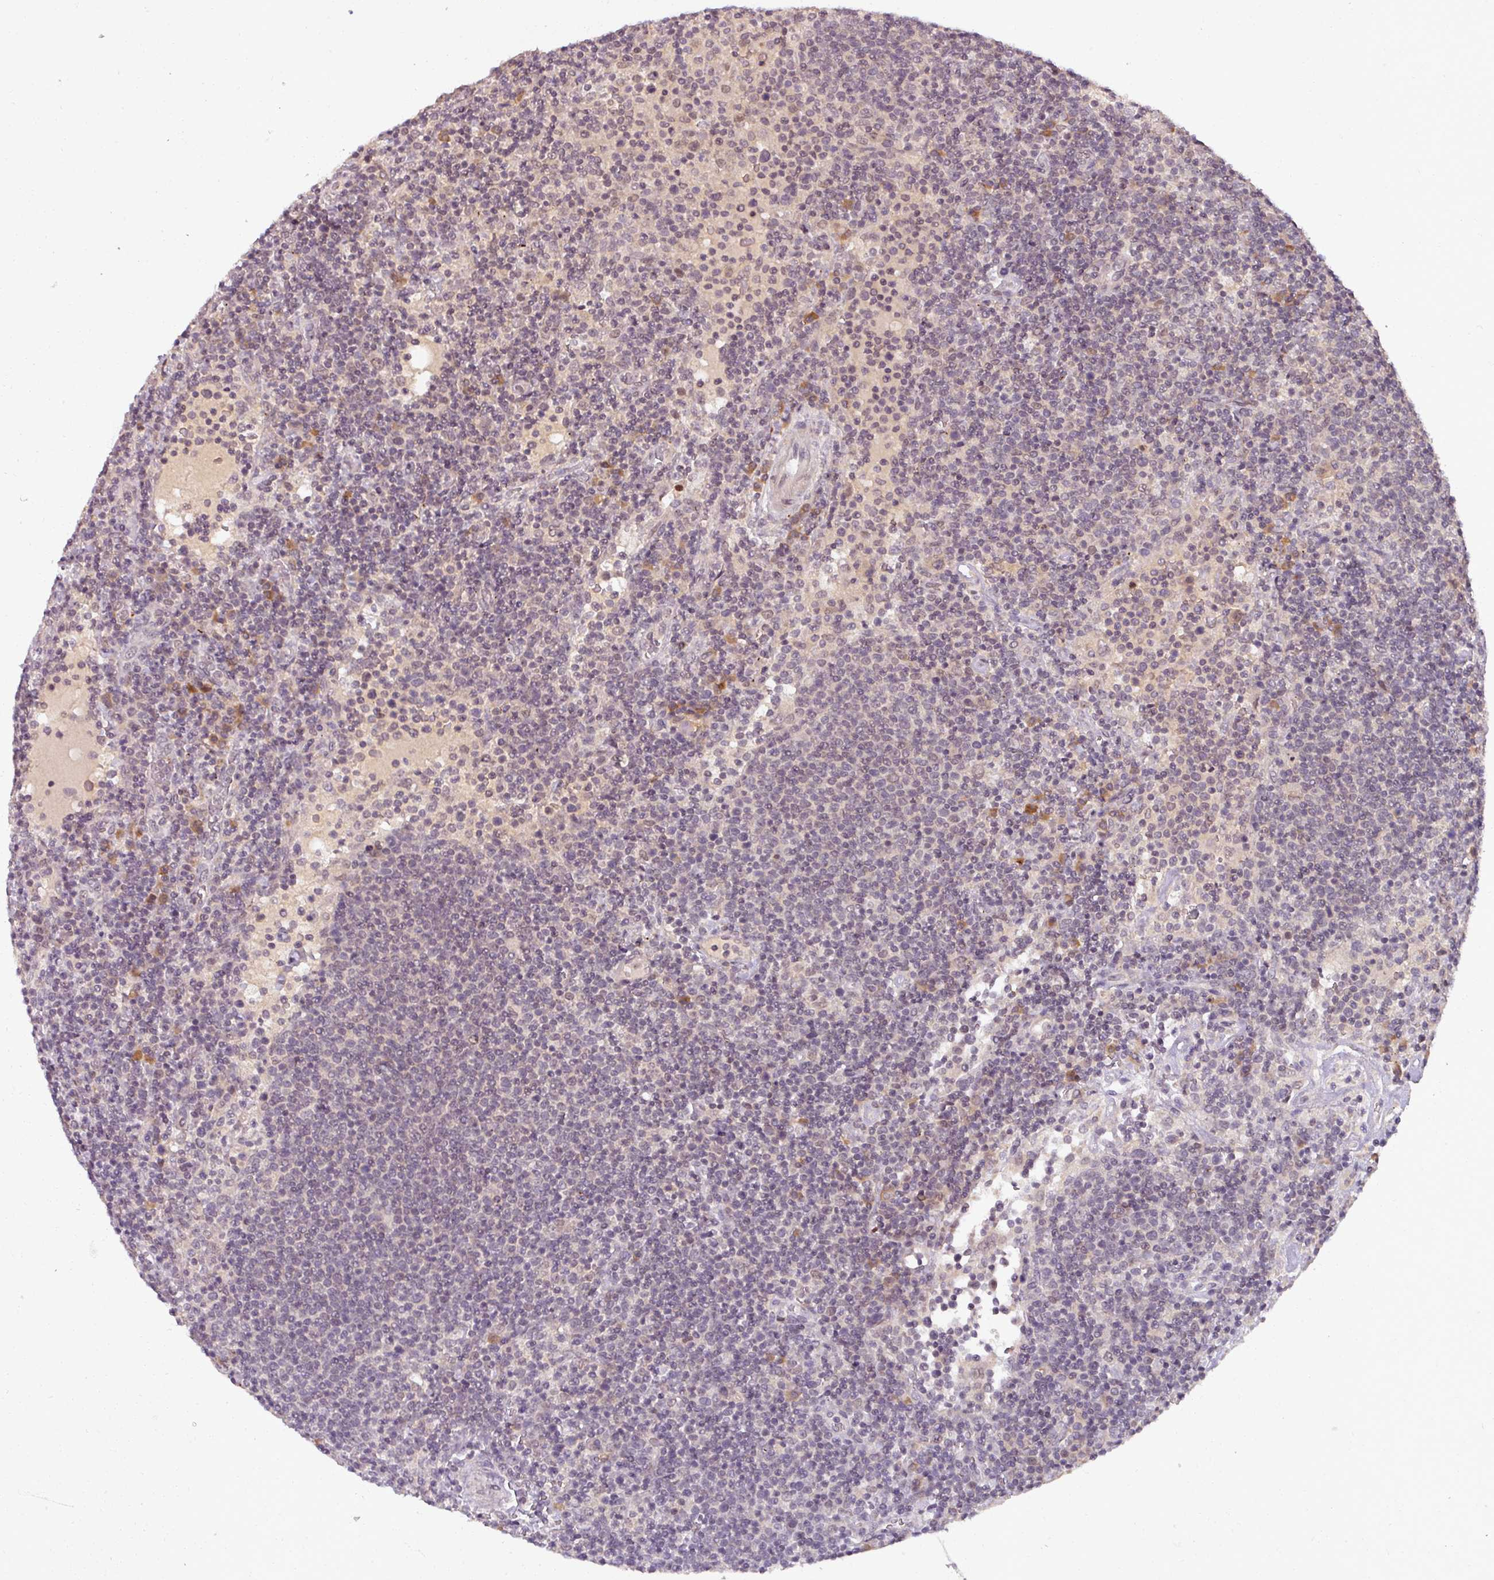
{"staining": {"intensity": "negative", "quantity": "none", "location": "none"}, "tissue": "lymphoma", "cell_type": "Tumor cells", "image_type": "cancer", "snomed": [{"axis": "morphology", "description": "Malignant lymphoma, non-Hodgkin's type, High grade"}, {"axis": "topography", "description": "Lymph node"}], "caption": "Lymphoma was stained to show a protein in brown. There is no significant expression in tumor cells.", "gene": "POLR2G", "patient": {"sex": "male", "age": 61}}